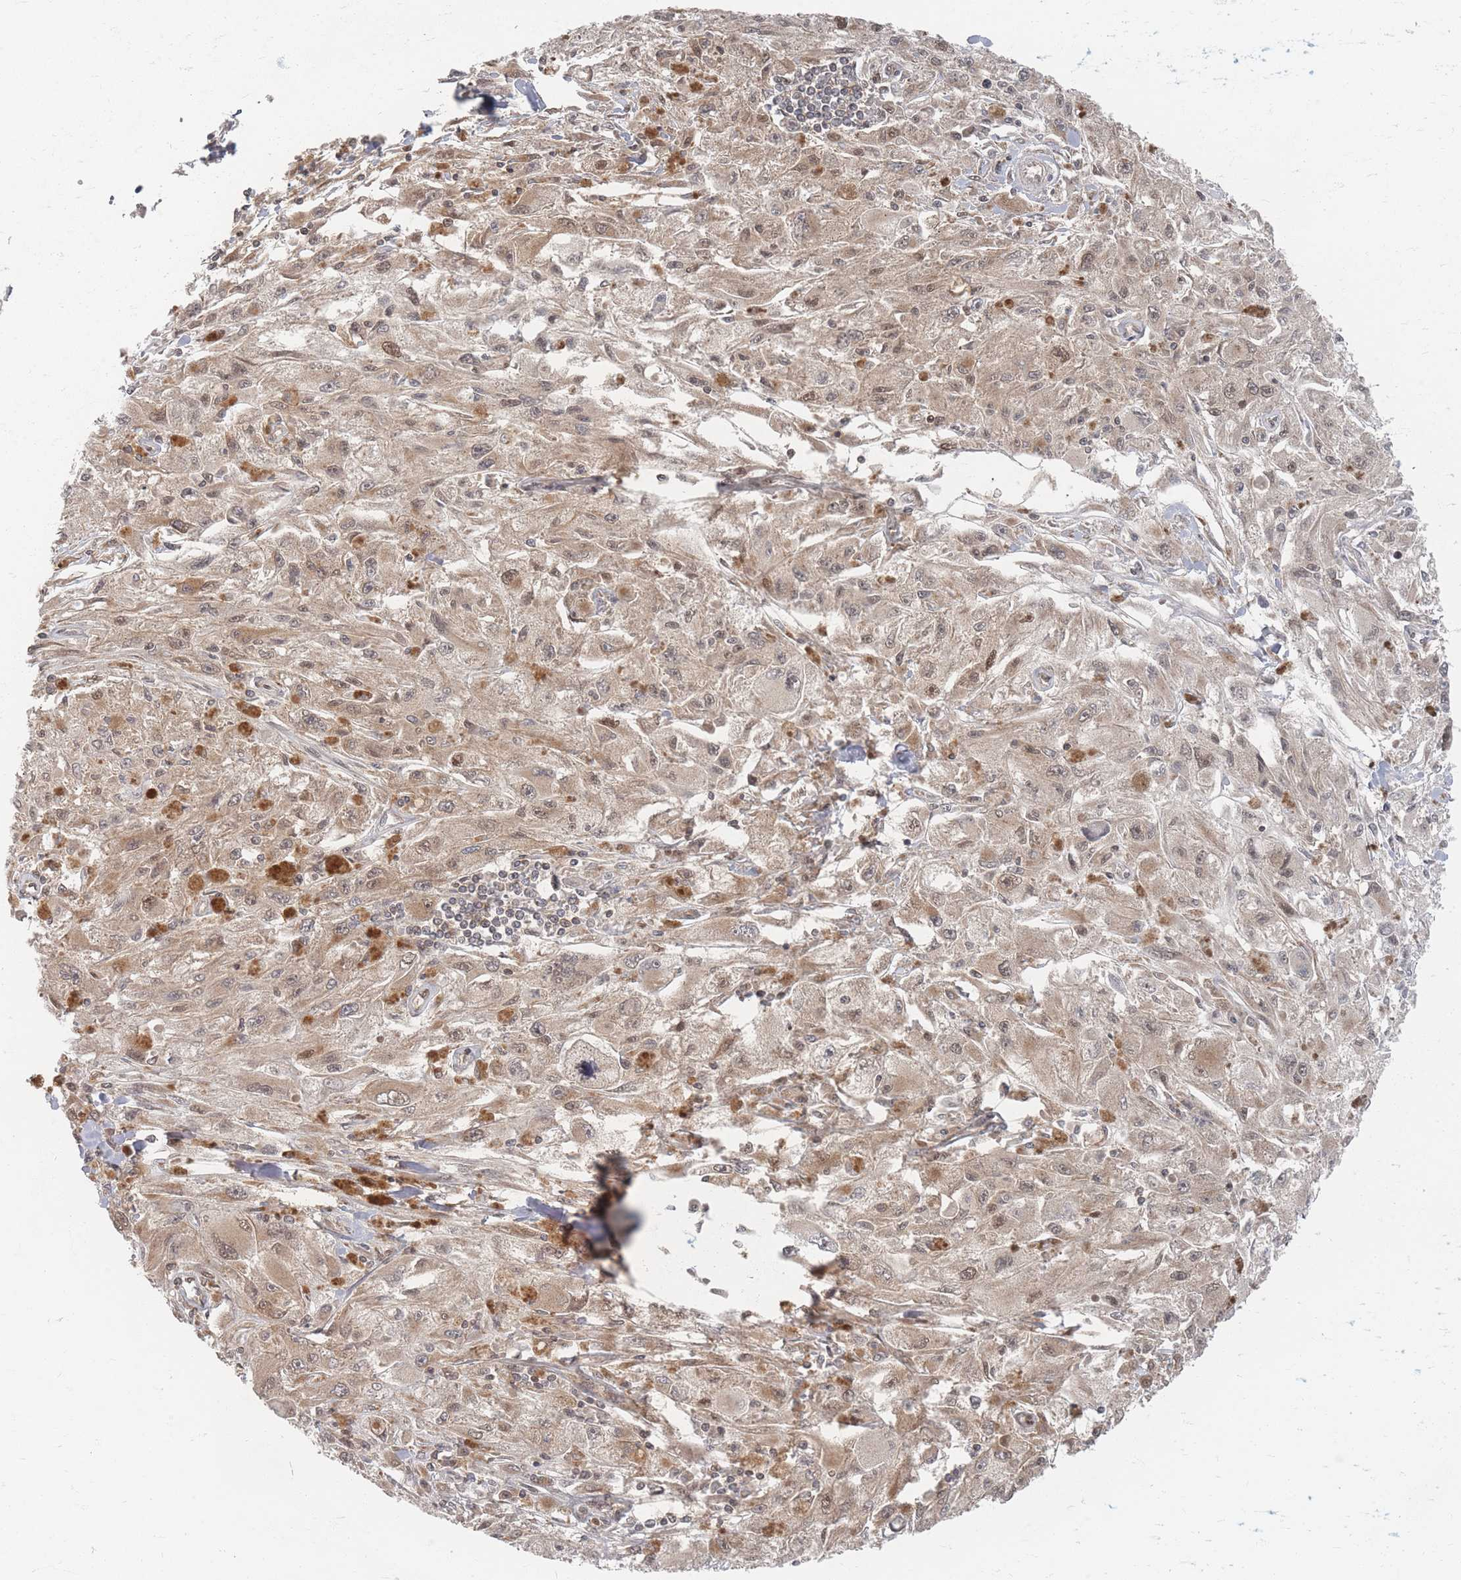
{"staining": {"intensity": "weak", "quantity": ">75%", "location": "cytoplasmic/membranous,nuclear"}, "tissue": "melanoma", "cell_type": "Tumor cells", "image_type": "cancer", "snomed": [{"axis": "morphology", "description": "Malignant melanoma, Metastatic site"}, {"axis": "topography", "description": "Skin"}], "caption": "Protein staining shows weak cytoplasmic/membranous and nuclear expression in approximately >75% of tumor cells in melanoma. The protein of interest is shown in brown color, while the nuclei are stained blue.", "gene": "PSMD9", "patient": {"sex": "male", "age": 53}}